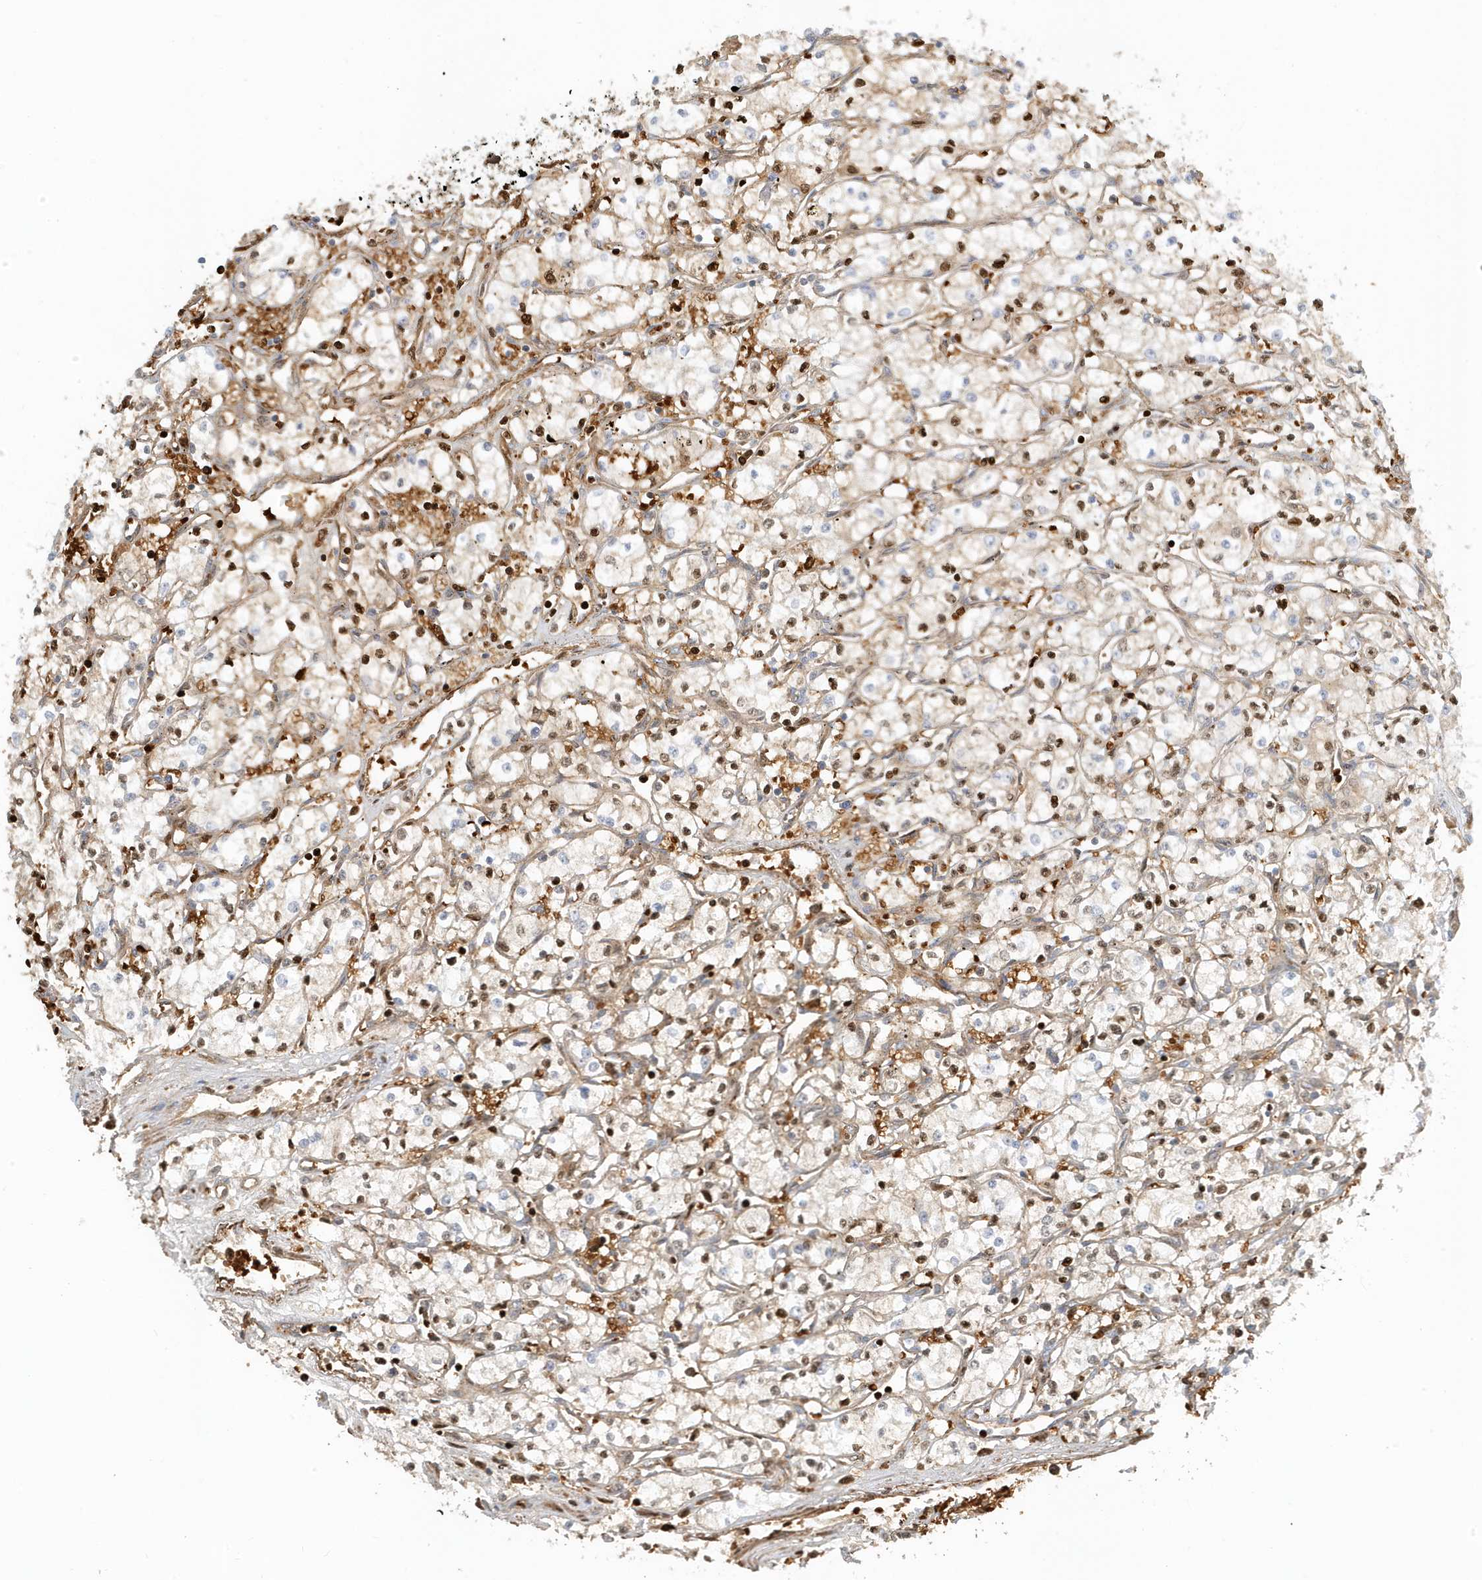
{"staining": {"intensity": "negative", "quantity": "none", "location": "none"}, "tissue": "renal cancer", "cell_type": "Tumor cells", "image_type": "cancer", "snomed": [{"axis": "morphology", "description": "Adenocarcinoma, NOS"}, {"axis": "topography", "description": "Kidney"}], "caption": "This is a histopathology image of immunohistochemistry (IHC) staining of renal cancer (adenocarcinoma), which shows no staining in tumor cells.", "gene": "FYCO1", "patient": {"sex": "male", "age": 59}}